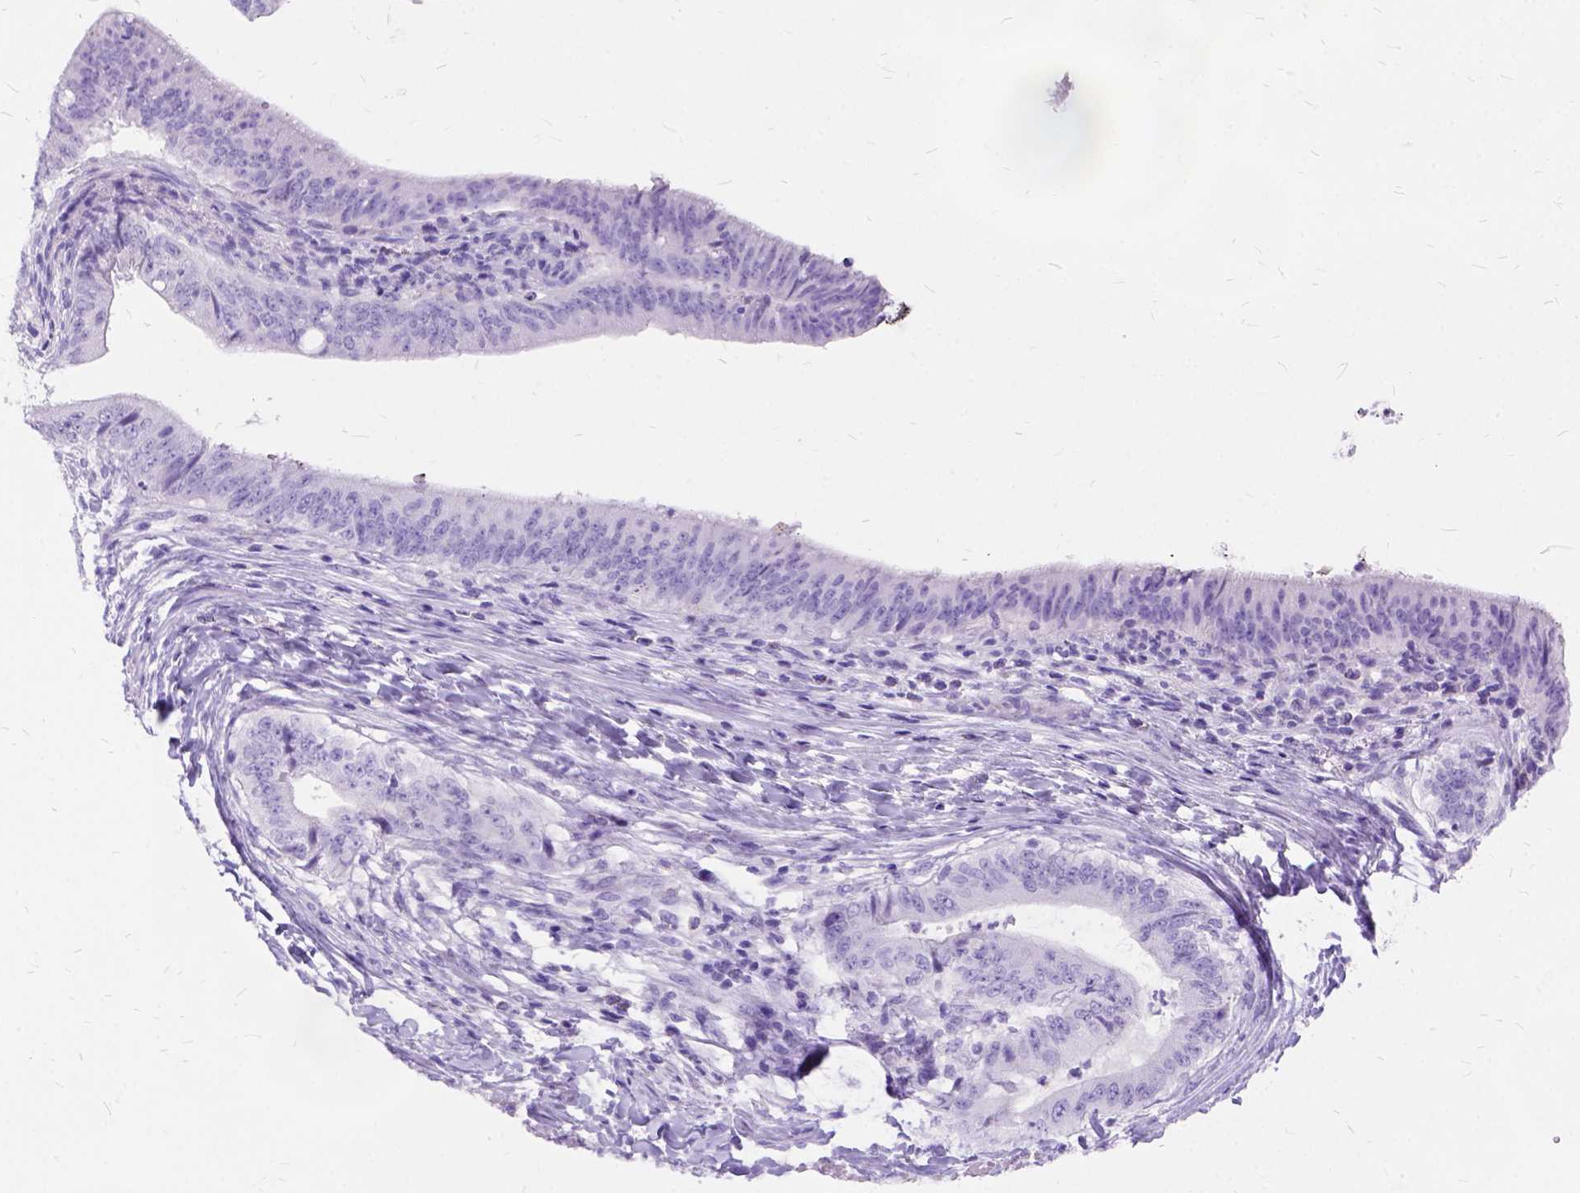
{"staining": {"intensity": "negative", "quantity": "none", "location": "none"}, "tissue": "colorectal cancer", "cell_type": "Tumor cells", "image_type": "cancer", "snomed": [{"axis": "morphology", "description": "Adenocarcinoma, NOS"}, {"axis": "topography", "description": "Colon"}], "caption": "This is an IHC image of colorectal adenocarcinoma. There is no staining in tumor cells.", "gene": "C1QTNF3", "patient": {"sex": "female", "age": 43}}